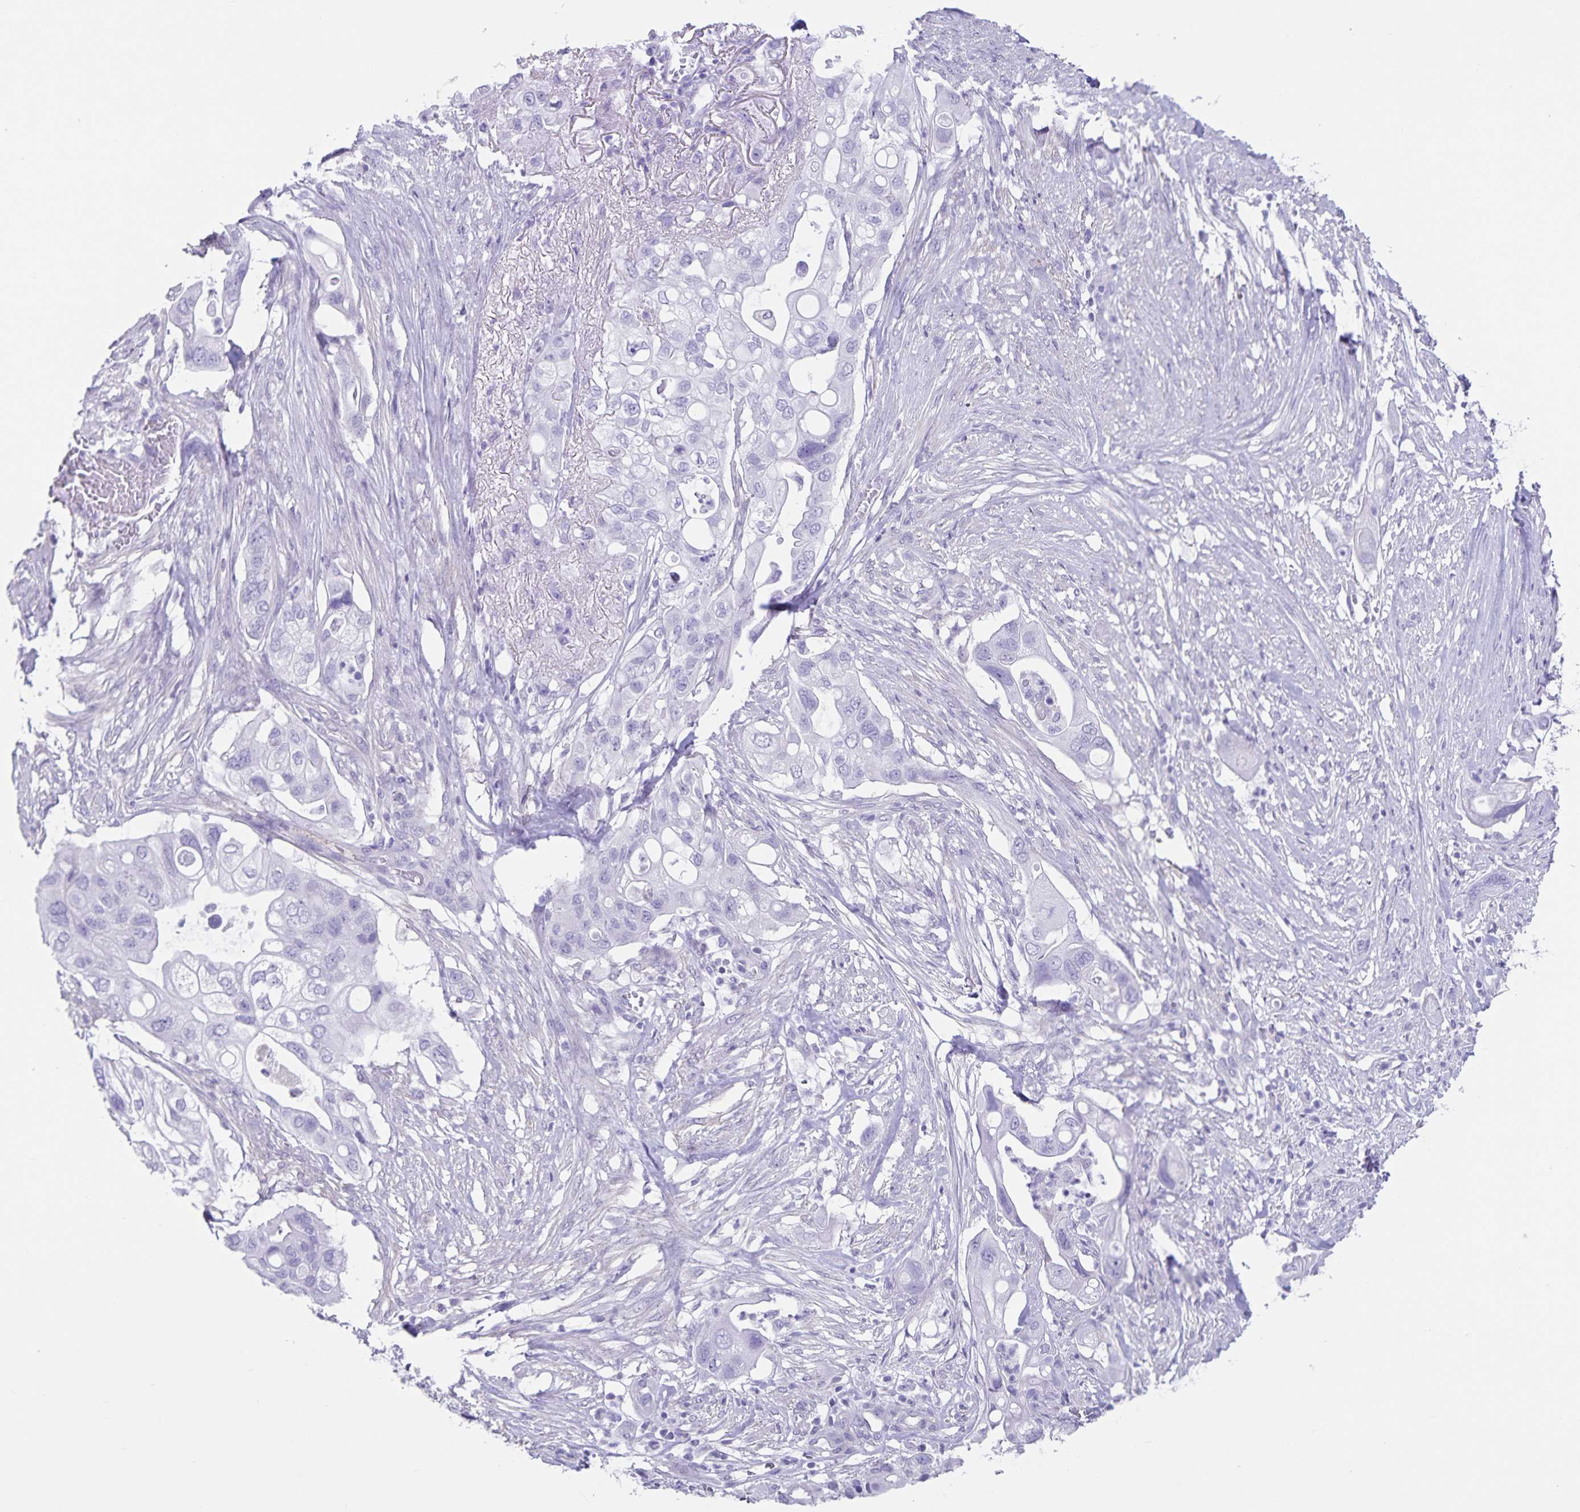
{"staining": {"intensity": "negative", "quantity": "none", "location": "none"}, "tissue": "pancreatic cancer", "cell_type": "Tumor cells", "image_type": "cancer", "snomed": [{"axis": "morphology", "description": "Adenocarcinoma, NOS"}, {"axis": "topography", "description": "Pancreas"}], "caption": "Tumor cells show no significant expression in pancreatic cancer (adenocarcinoma).", "gene": "C11orf42", "patient": {"sex": "female", "age": 72}}